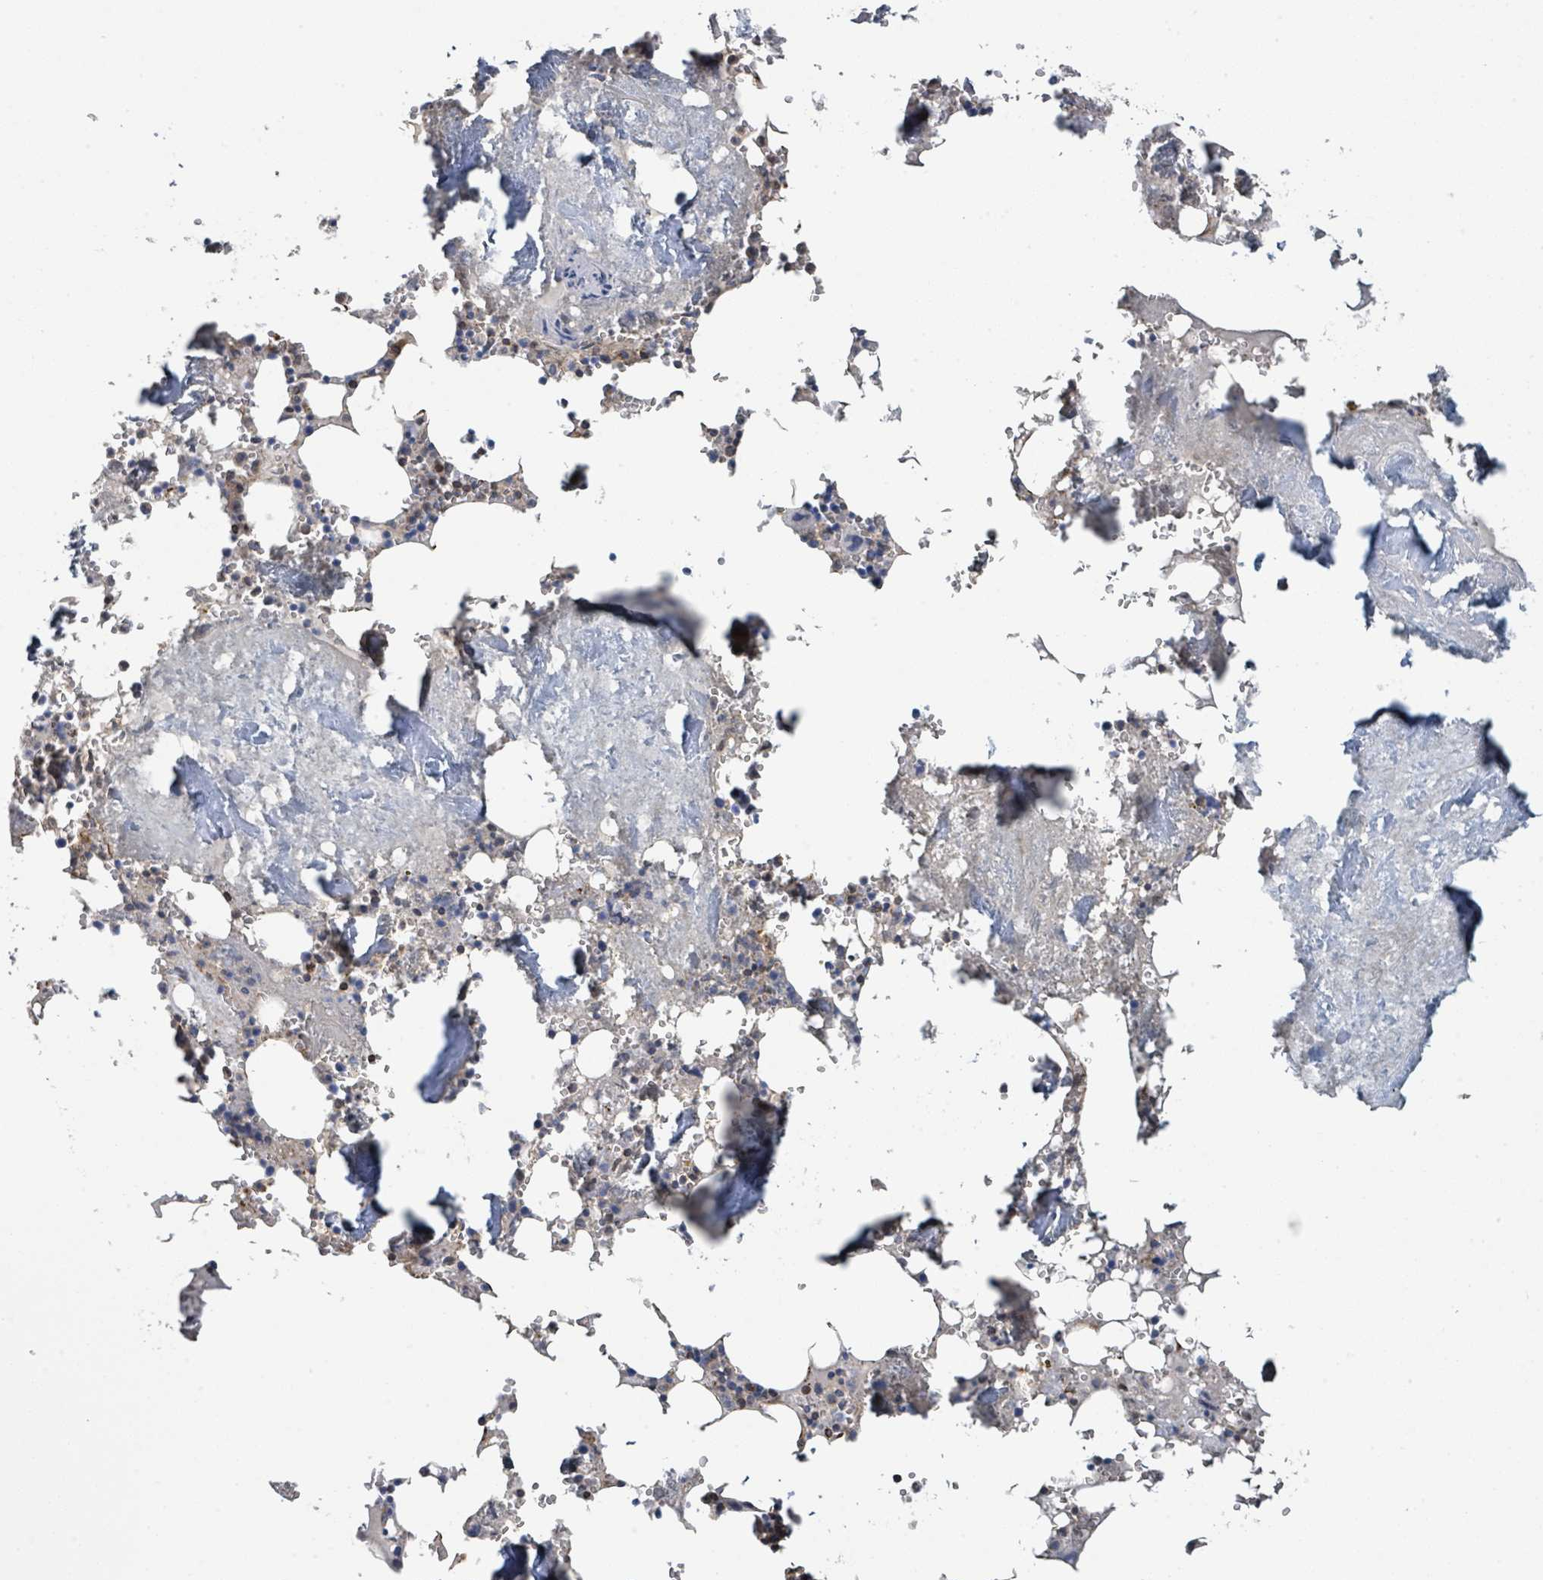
{"staining": {"intensity": "weak", "quantity": "<25%", "location": "cytoplasmic/membranous"}, "tissue": "bone marrow", "cell_type": "Hematopoietic cells", "image_type": "normal", "snomed": [{"axis": "morphology", "description": "Normal tissue, NOS"}, {"axis": "topography", "description": "Bone marrow"}], "caption": "Immunohistochemistry (IHC) photomicrograph of normal bone marrow: human bone marrow stained with DAB reveals no significant protein expression in hematopoietic cells.", "gene": "LRRC42", "patient": {"sex": "male", "age": 54}}